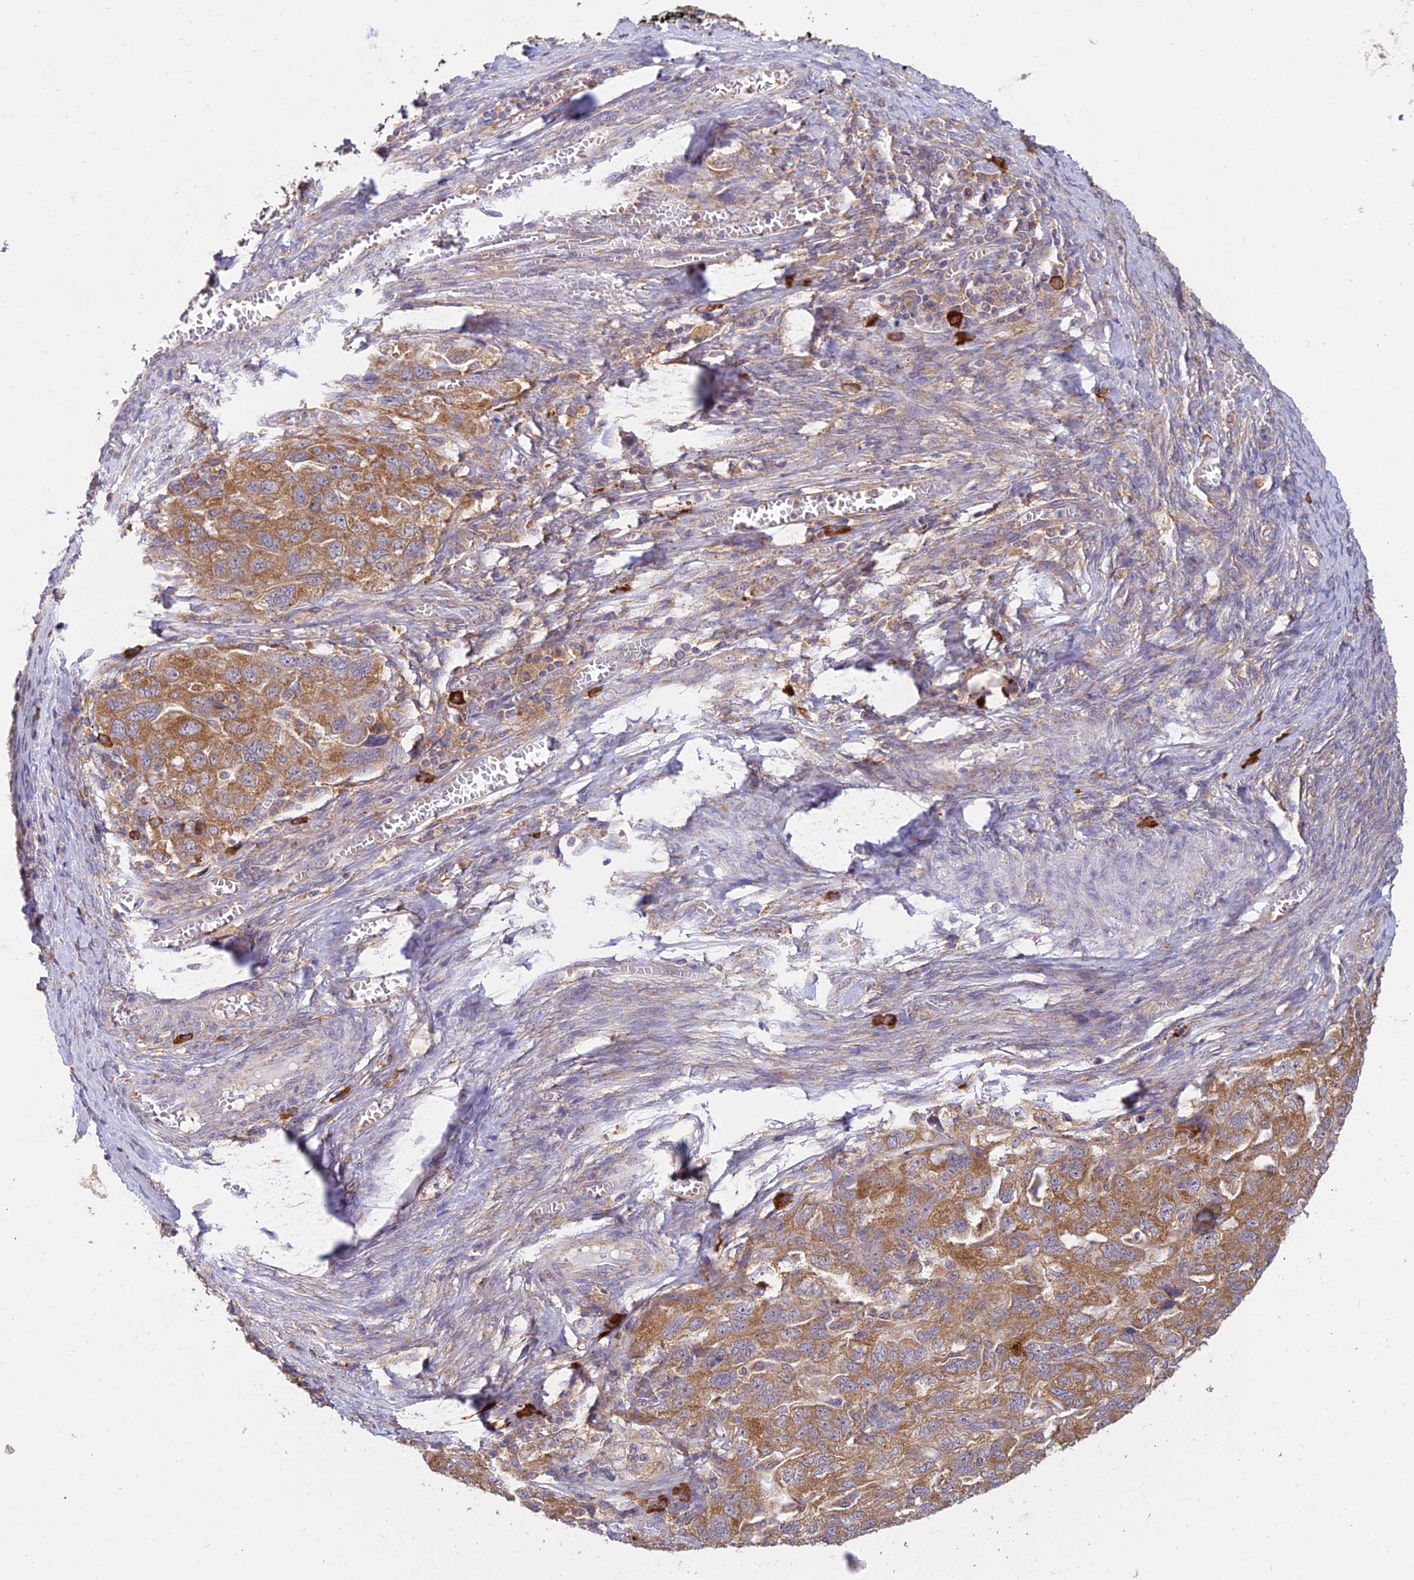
{"staining": {"intensity": "moderate", "quantity": ">75%", "location": "cytoplasmic/membranous"}, "tissue": "ovarian cancer", "cell_type": "Tumor cells", "image_type": "cancer", "snomed": [{"axis": "morphology", "description": "Carcinoma, NOS"}, {"axis": "morphology", "description": "Cystadenocarcinoma, serous, NOS"}, {"axis": "topography", "description": "Ovary"}], "caption": "Tumor cells show medium levels of moderate cytoplasmic/membranous staining in about >75% of cells in ovarian cancer. (Brightfield microscopy of DAB IHC at high magnification).", "gene": "NXNL2", "patient": {"sex": "female", "age": 69}}